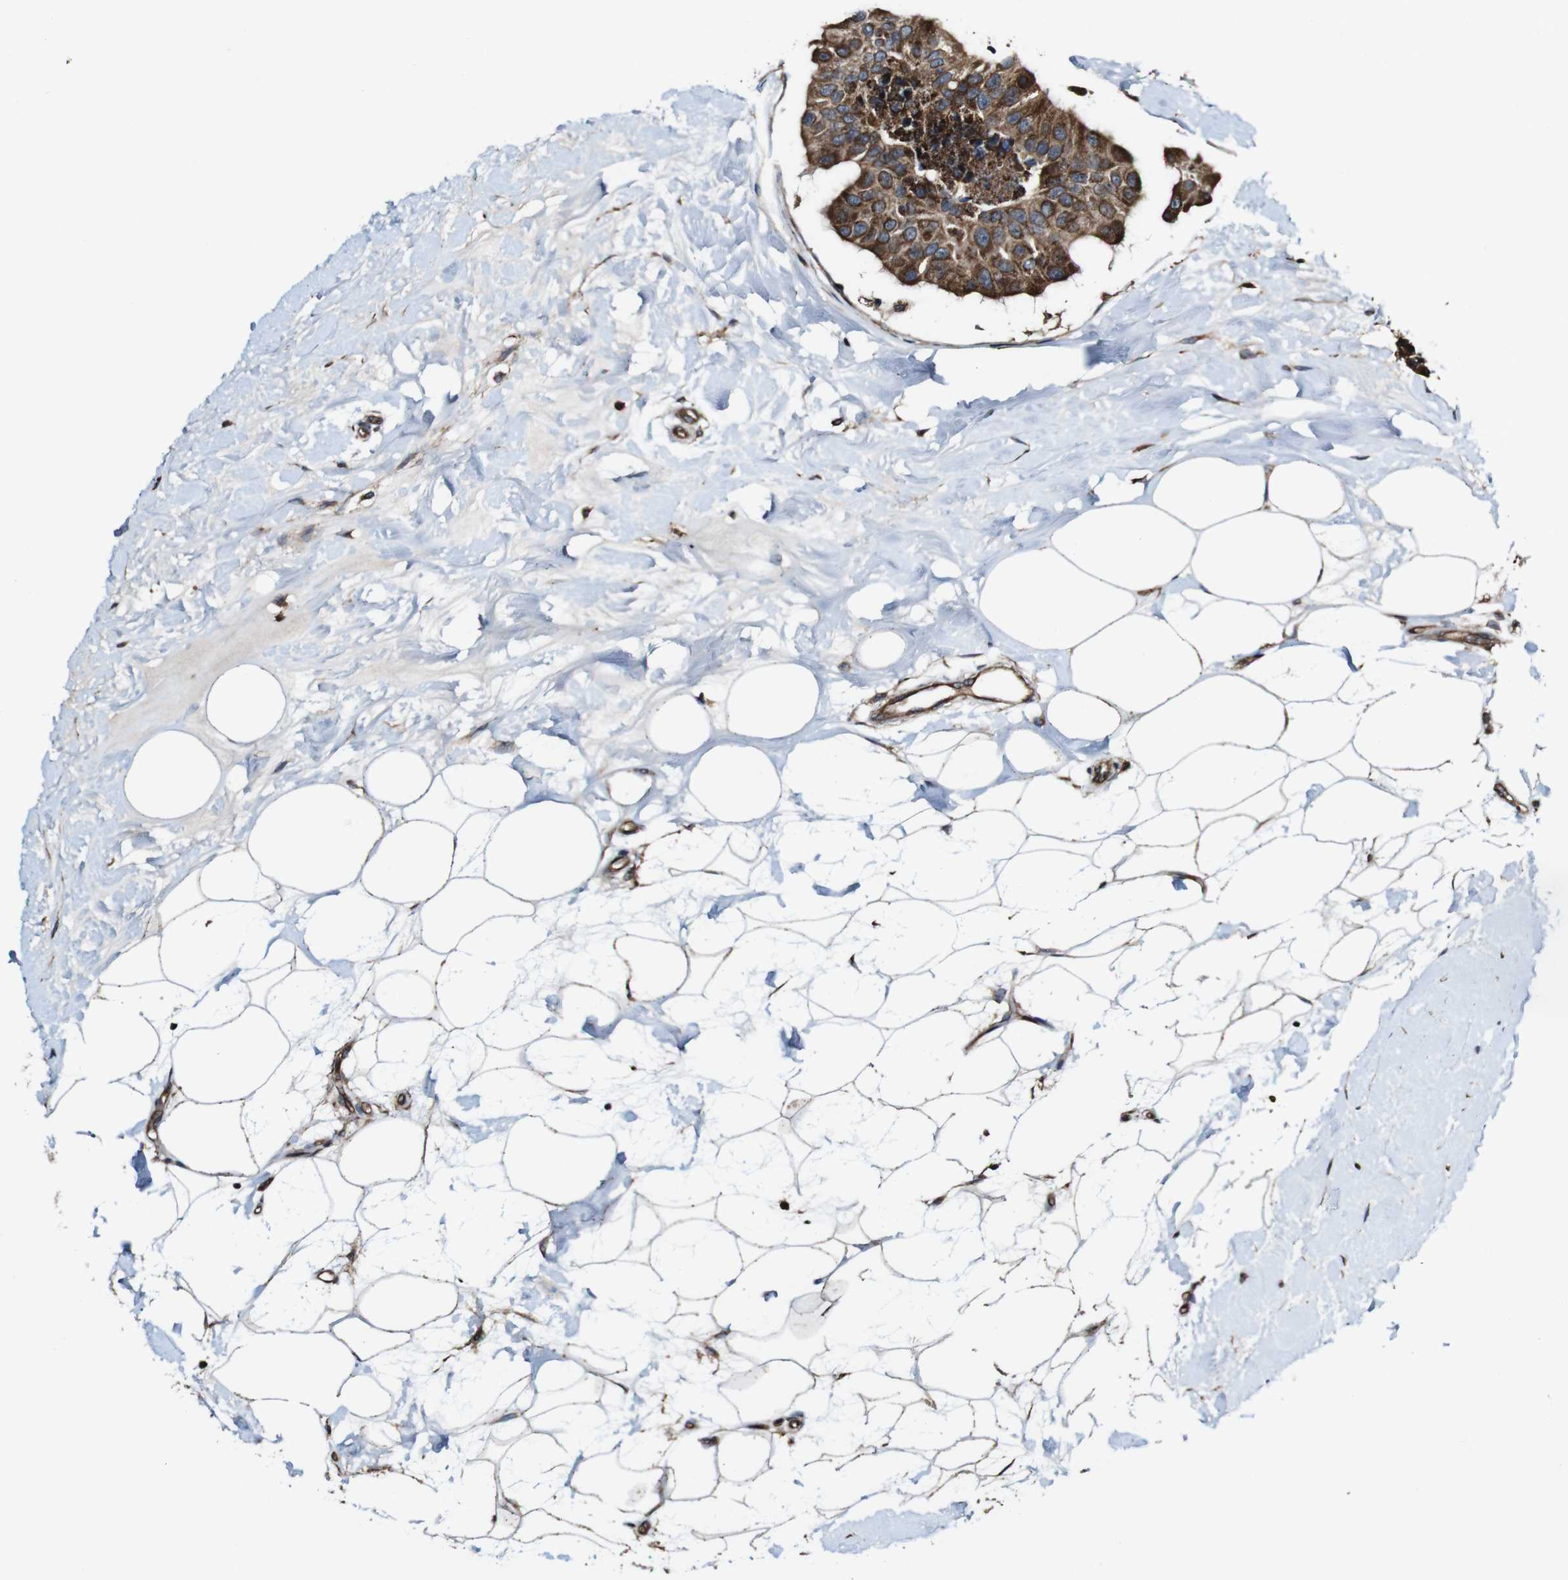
{"staining": {"intensity": "strong", "quantity": "25%-75%", "location": "cytoplasmic/membranous"}, "tissue": "breast cancer", "cell_type": "Tumor cells", "image_type": "cancer", "snomed": [{"axis": "morphology", "description": "Normal tissue, NOS"}, {"axis": "morphology", "description": "Duct carcinoma"}, {"axis": "topography", "description": "Breast"}], "caption": "An image of breast cancer (infiltrating ductal carcinoma) stained for a protein shows strong cytoplasmic/membranous brown staining in tumor cells. (DAB (3,3'-diaminobenzidine) IHC, brown staining for protein, blue staining for nuclei).", "gene": "BTN3A3", "patient": {"sex": "female", "age": 39}}